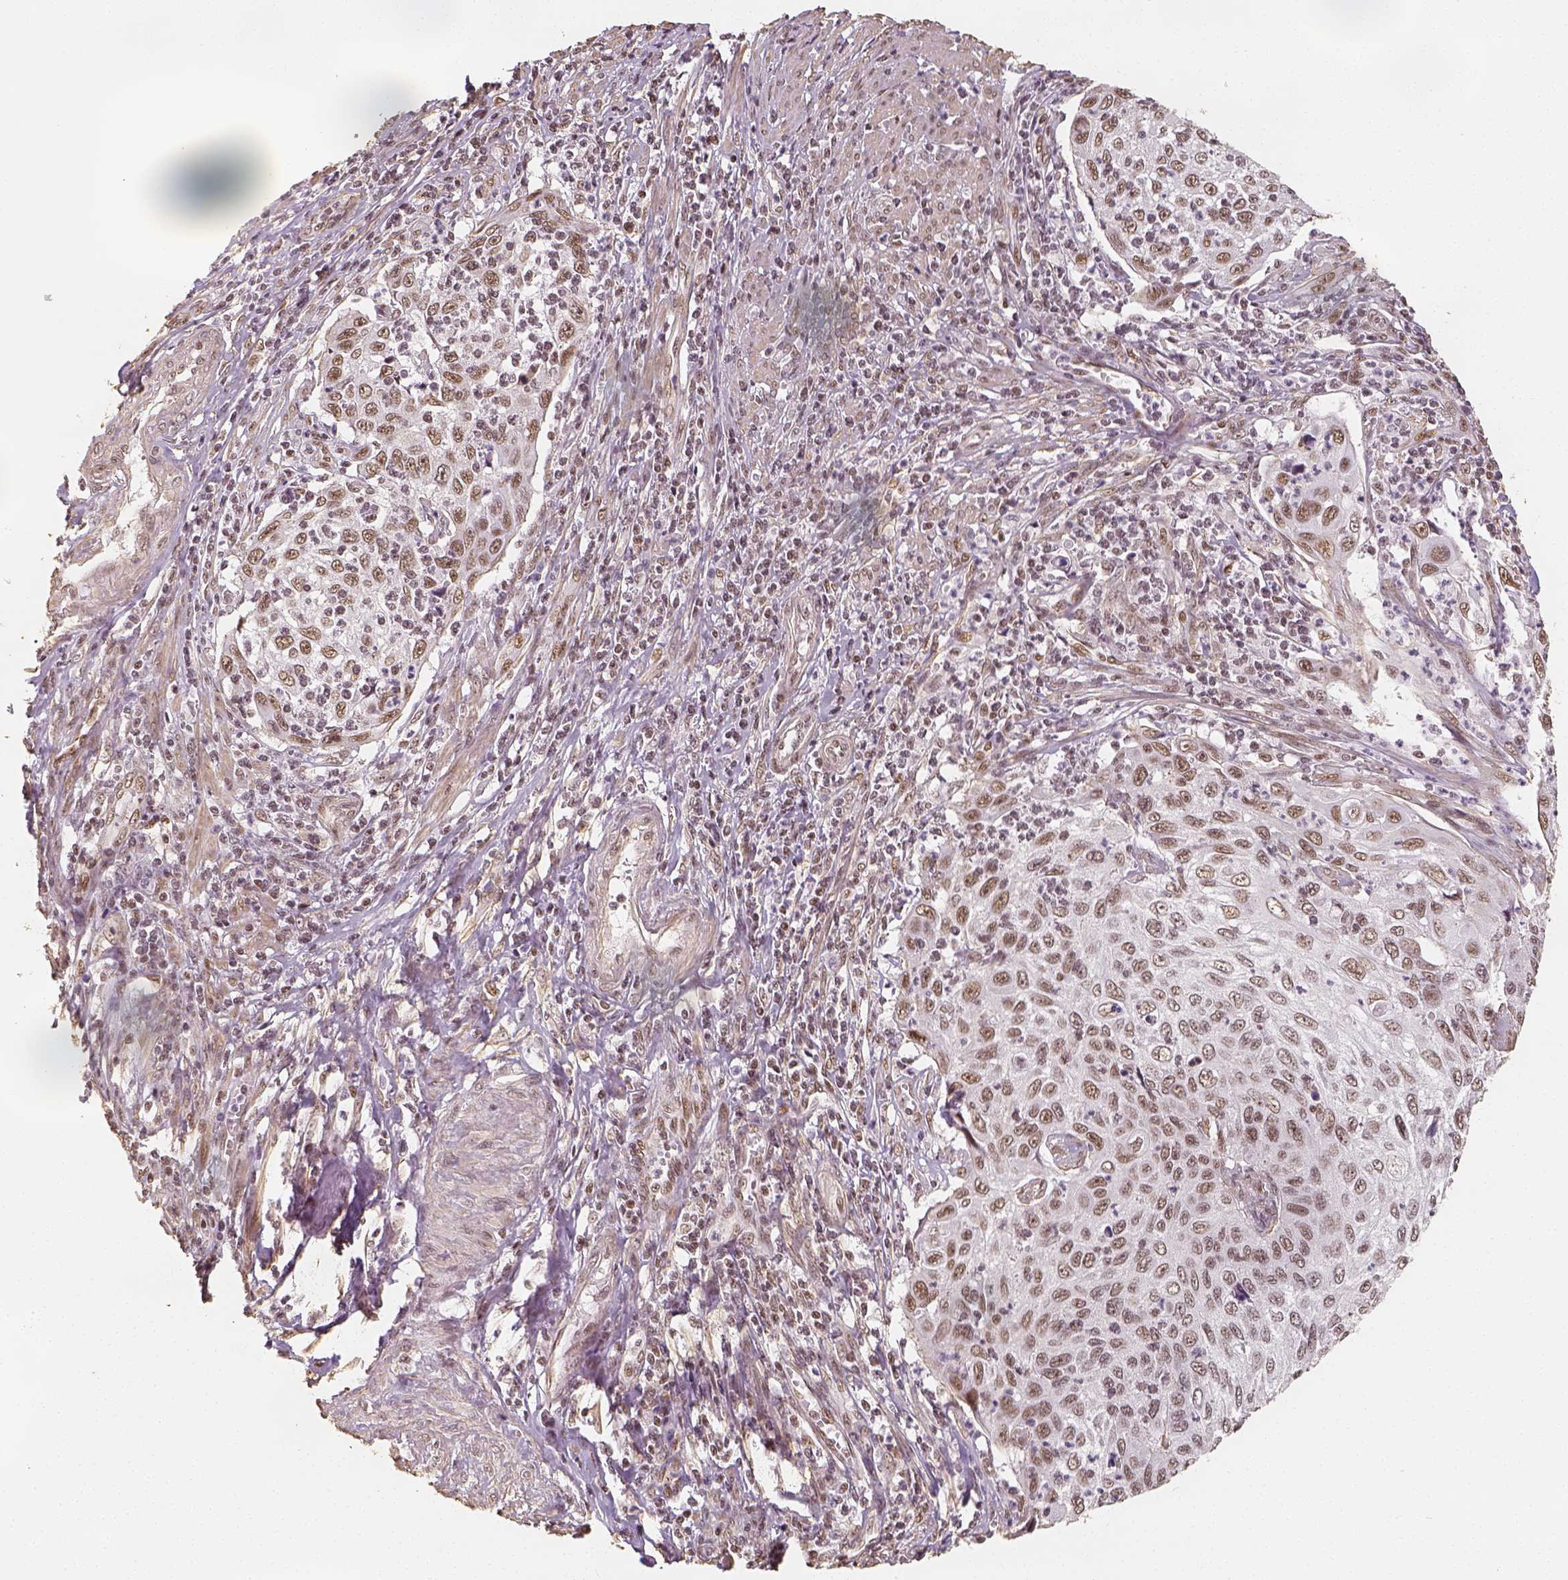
{"staining": {"intensity": "weak", "quantity": ">75%", "location": "nuclear"}, "tissue": "cervical cancer", "cell_type": "Tumor cells", "image_type": "cancer", "snomed": [{"axis": "morphology", "description": "Squamous cell carcinoma, NOS"}, {"axis": "topography", "description": "Cervix"}], "caption": "IHC histopathology image of human cervical squamous cell carcinoma stained for a protein (brown), which exhibits low levels of weak nuclear expression in about >75% of tumor cells.", "gene": "HDAC1", "patient": {"sex": "female", "age": 70}}